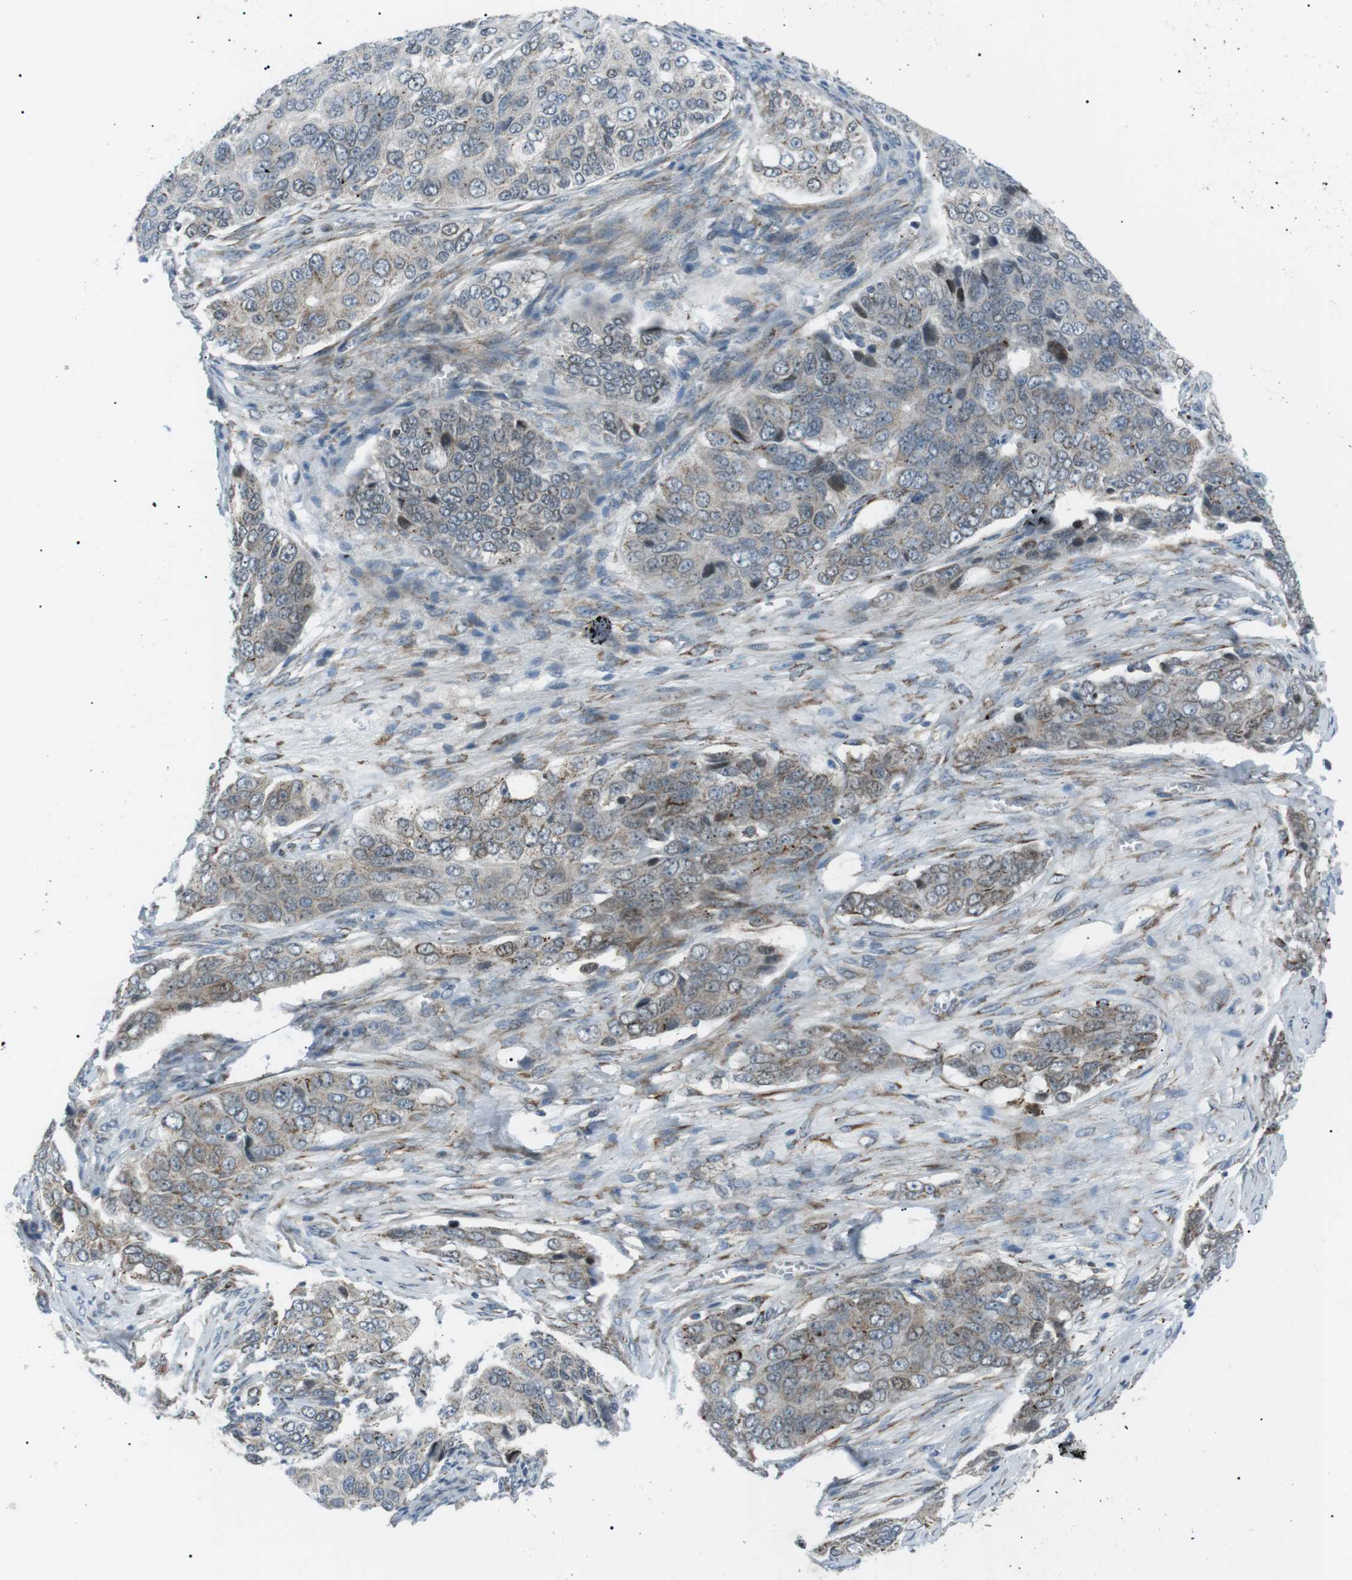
{"staining": {"intensity": "weak", "quantity": "<25%", "location": "cytoplasmic/membranous"}, "tissue": "ovarian cancer", "cell_type": "Tumor cells", "image_type": "cancer", "snomed": [{"axis": "morphology", "description": "Carcinoma, endometroid"}, {"axis": "topography", "description": "Ovary"}], "caption": "This is a image of immunohistochemistry (IHC) staining of ovarian cancer (endometroid carcinoma), which shows no positivity in tumor cells. (DAB immunohistochemistry (IHC) with hematoxylin counter stain).", "gene": "ARID5B", "patient": {"sex": "female", "age": 51}}